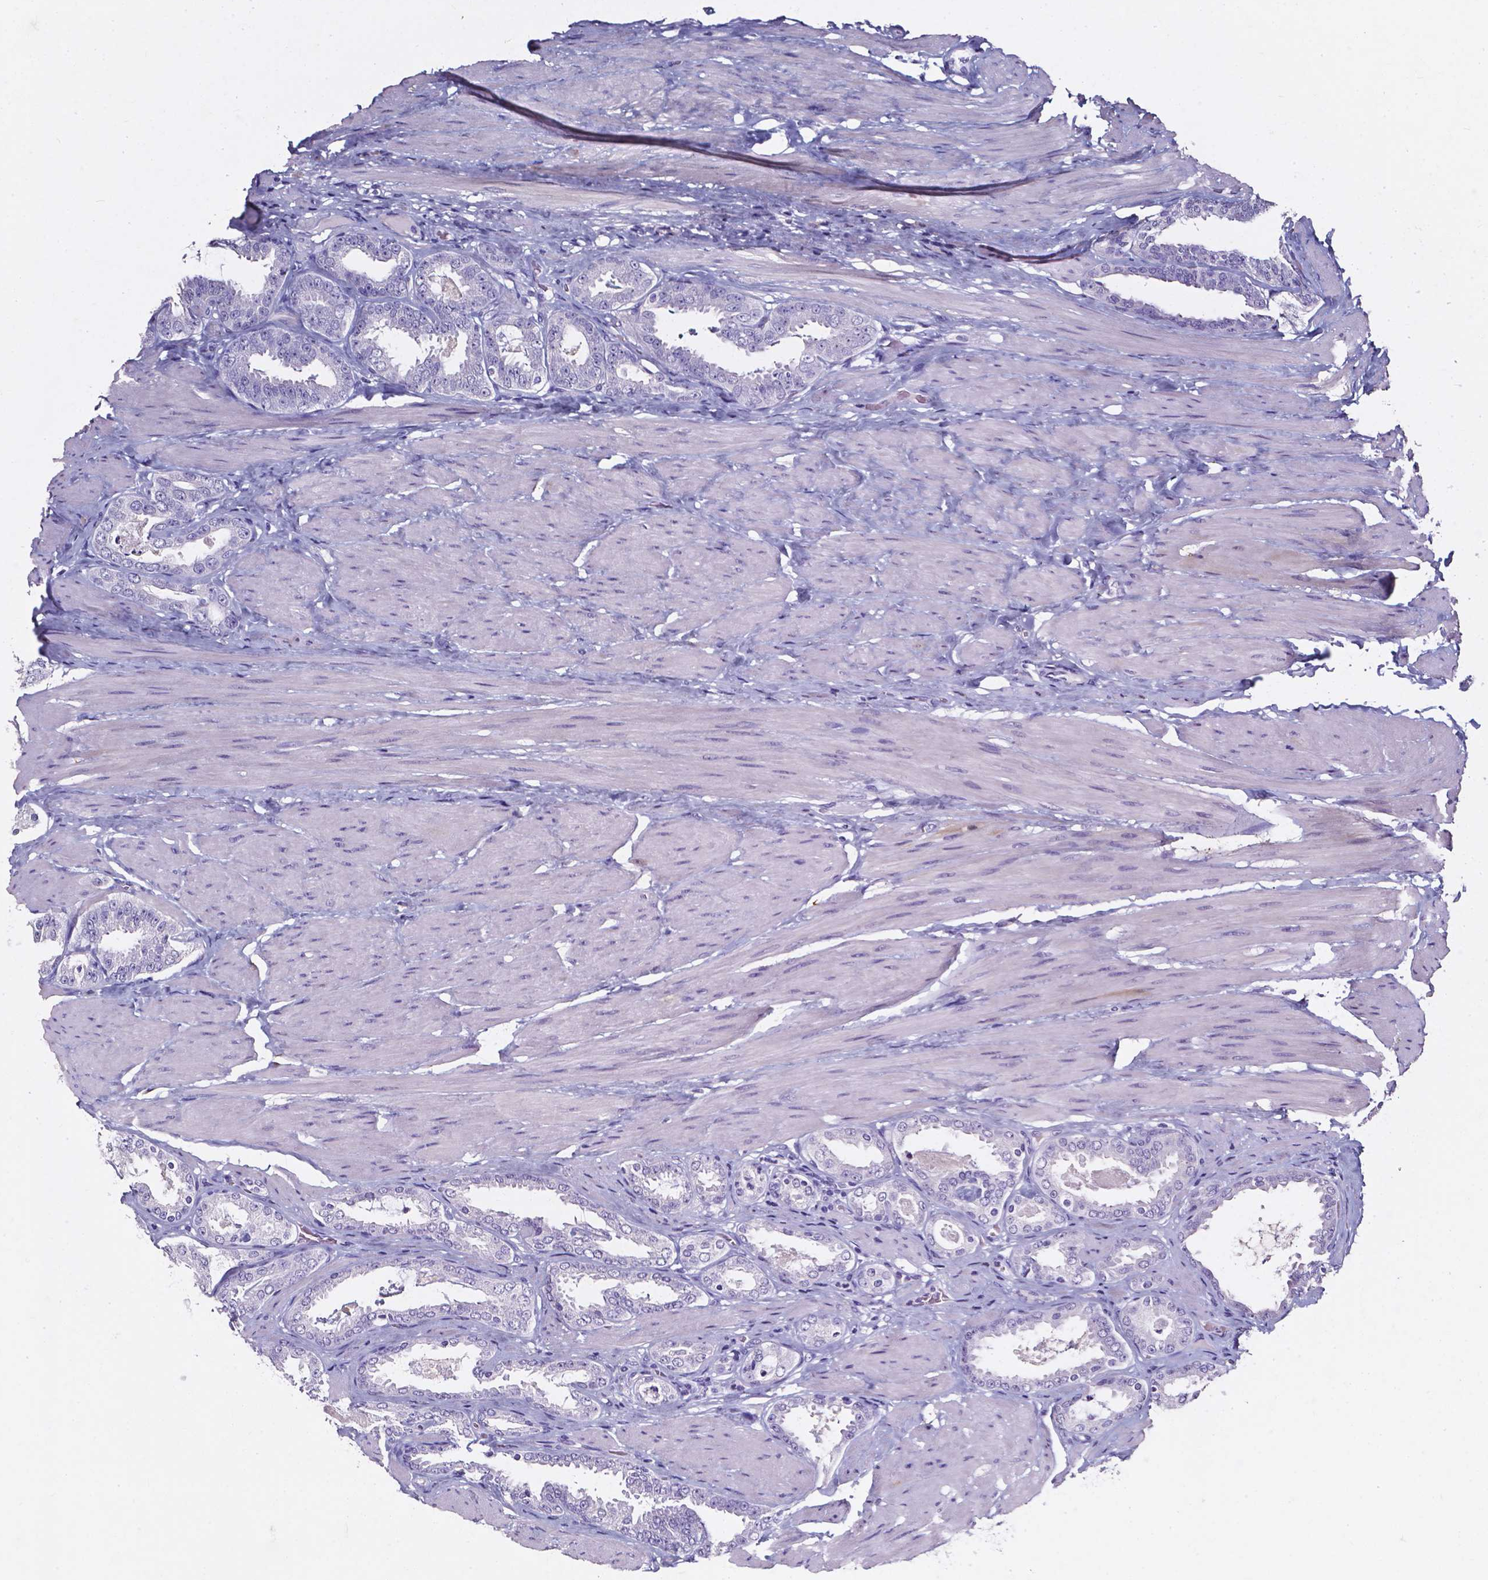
{"staining": {"intensity": "negative", "quantity": "none", "location": "none"}, "tissue": "prostate cancer", "cell_type": "Tumor cells", "image_type": "cancer", "snomed": [{"axis": "morphology", "description": "Adenocarcinoma, High grade"}, {"axis": "topography", "description": "Prostate"}], "caption": "Protein analysis of high-grade adenocarcinoma (prostate) exhibits no significant expression in tumor cells. (DAB (3,3'-diaminobenzidine) immunohistochemistry, high magnification).", "gene": "AKR1B10", "patient": {"sex": "male", "age": 63}}